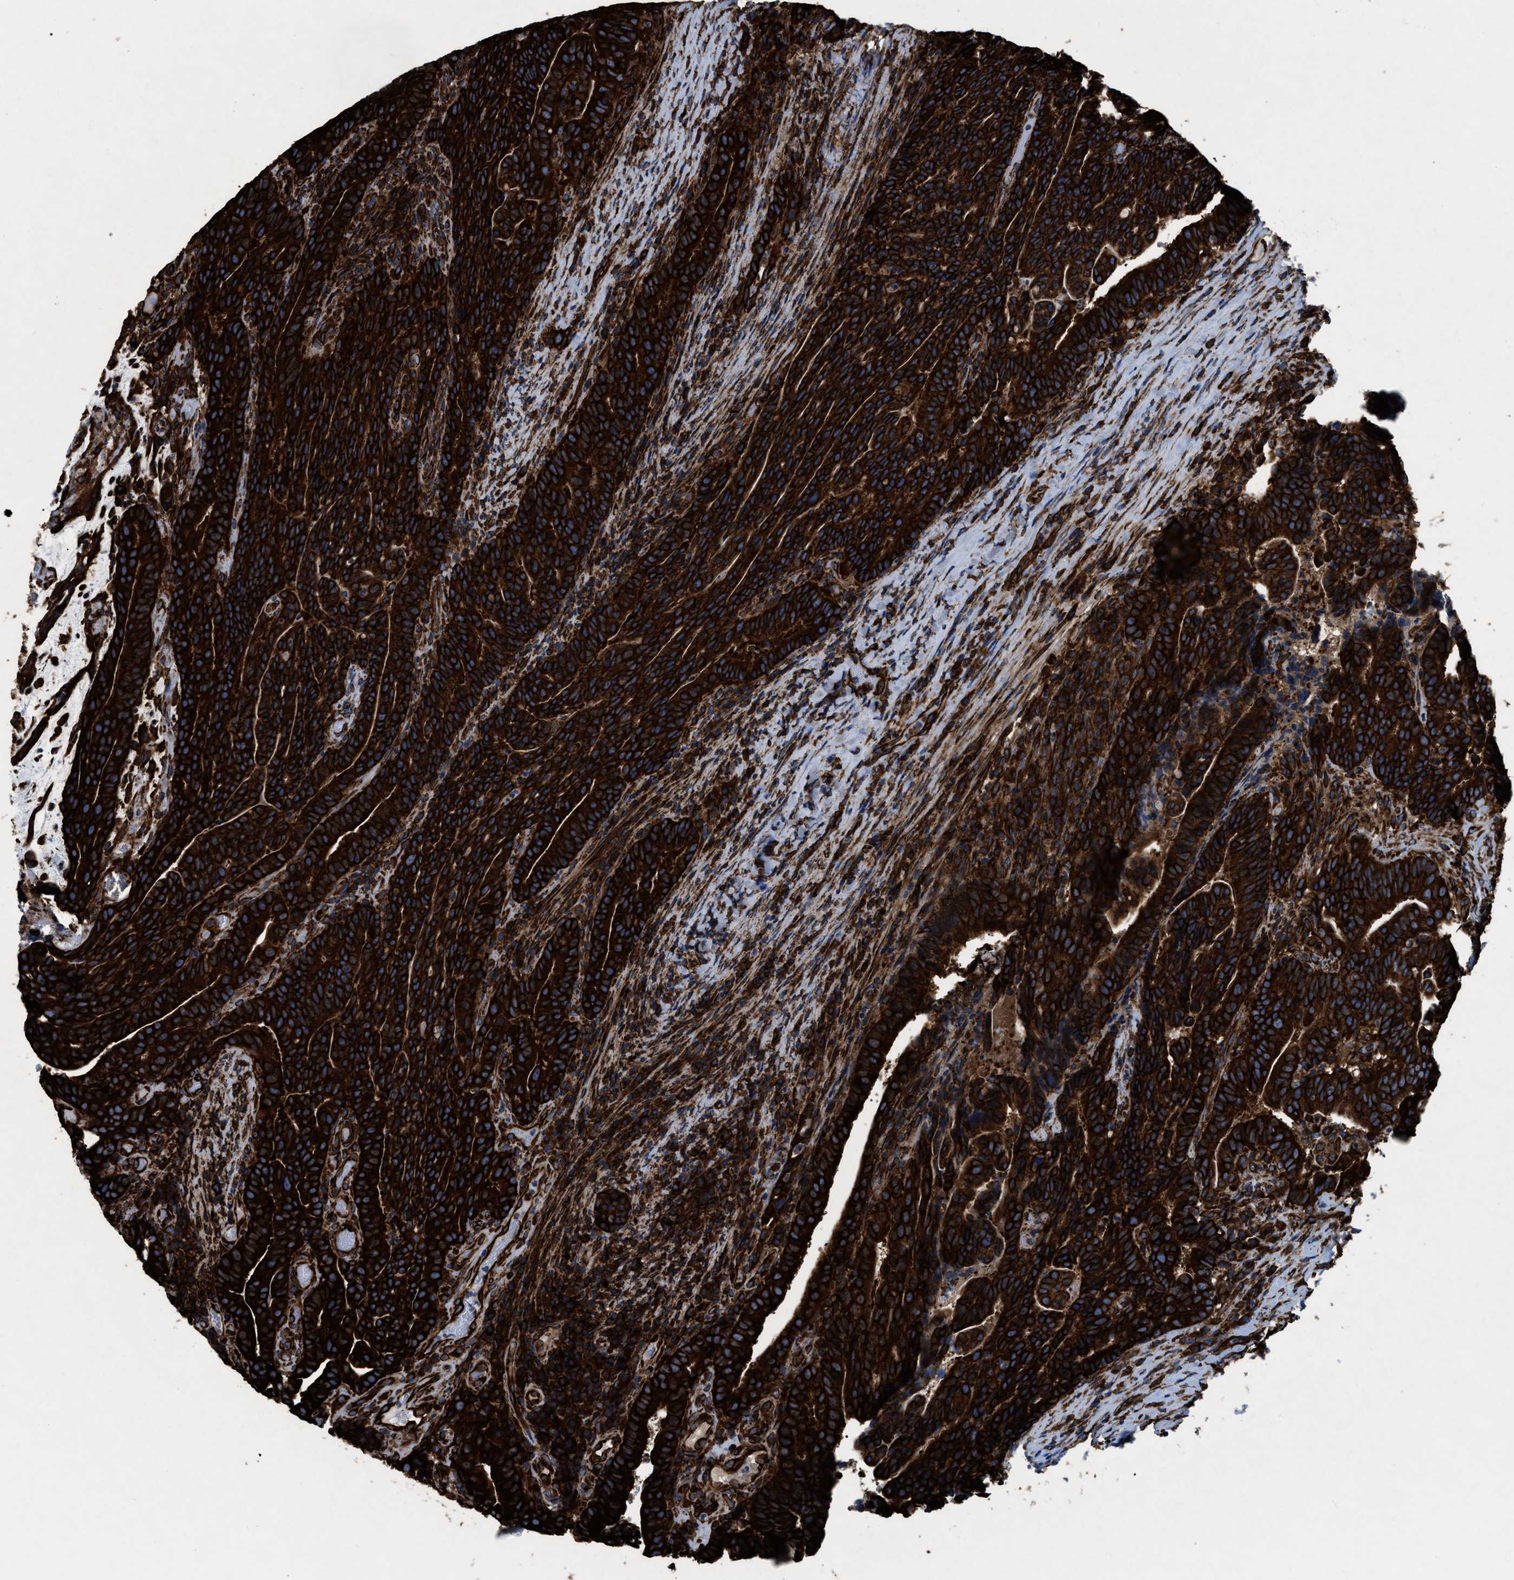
{"staining": {"intensity": "strong", "quantity": ">75%", "location": "cytoplasmic/membranous"}, "tissue": "colorectal cancer", "cell_type": "Tumor cells", "image_type": "cancer", "snomed": [{"axis": "morphology", "description": "Adenocarcinoma, NOS"}, {"axis": "topography", "description": "Colon"}], "caption": "This histopathology image shows colorectal adenocarcinoma stained with immunohistochemistry to label a protein in brown. The cytoplasmic/membranous of tumor cells show strong positivity for the protein. Nuclei are counter-stained blue.", "gene": "CAPRIN1", "patient": {"sex": "female", "age": 66}}